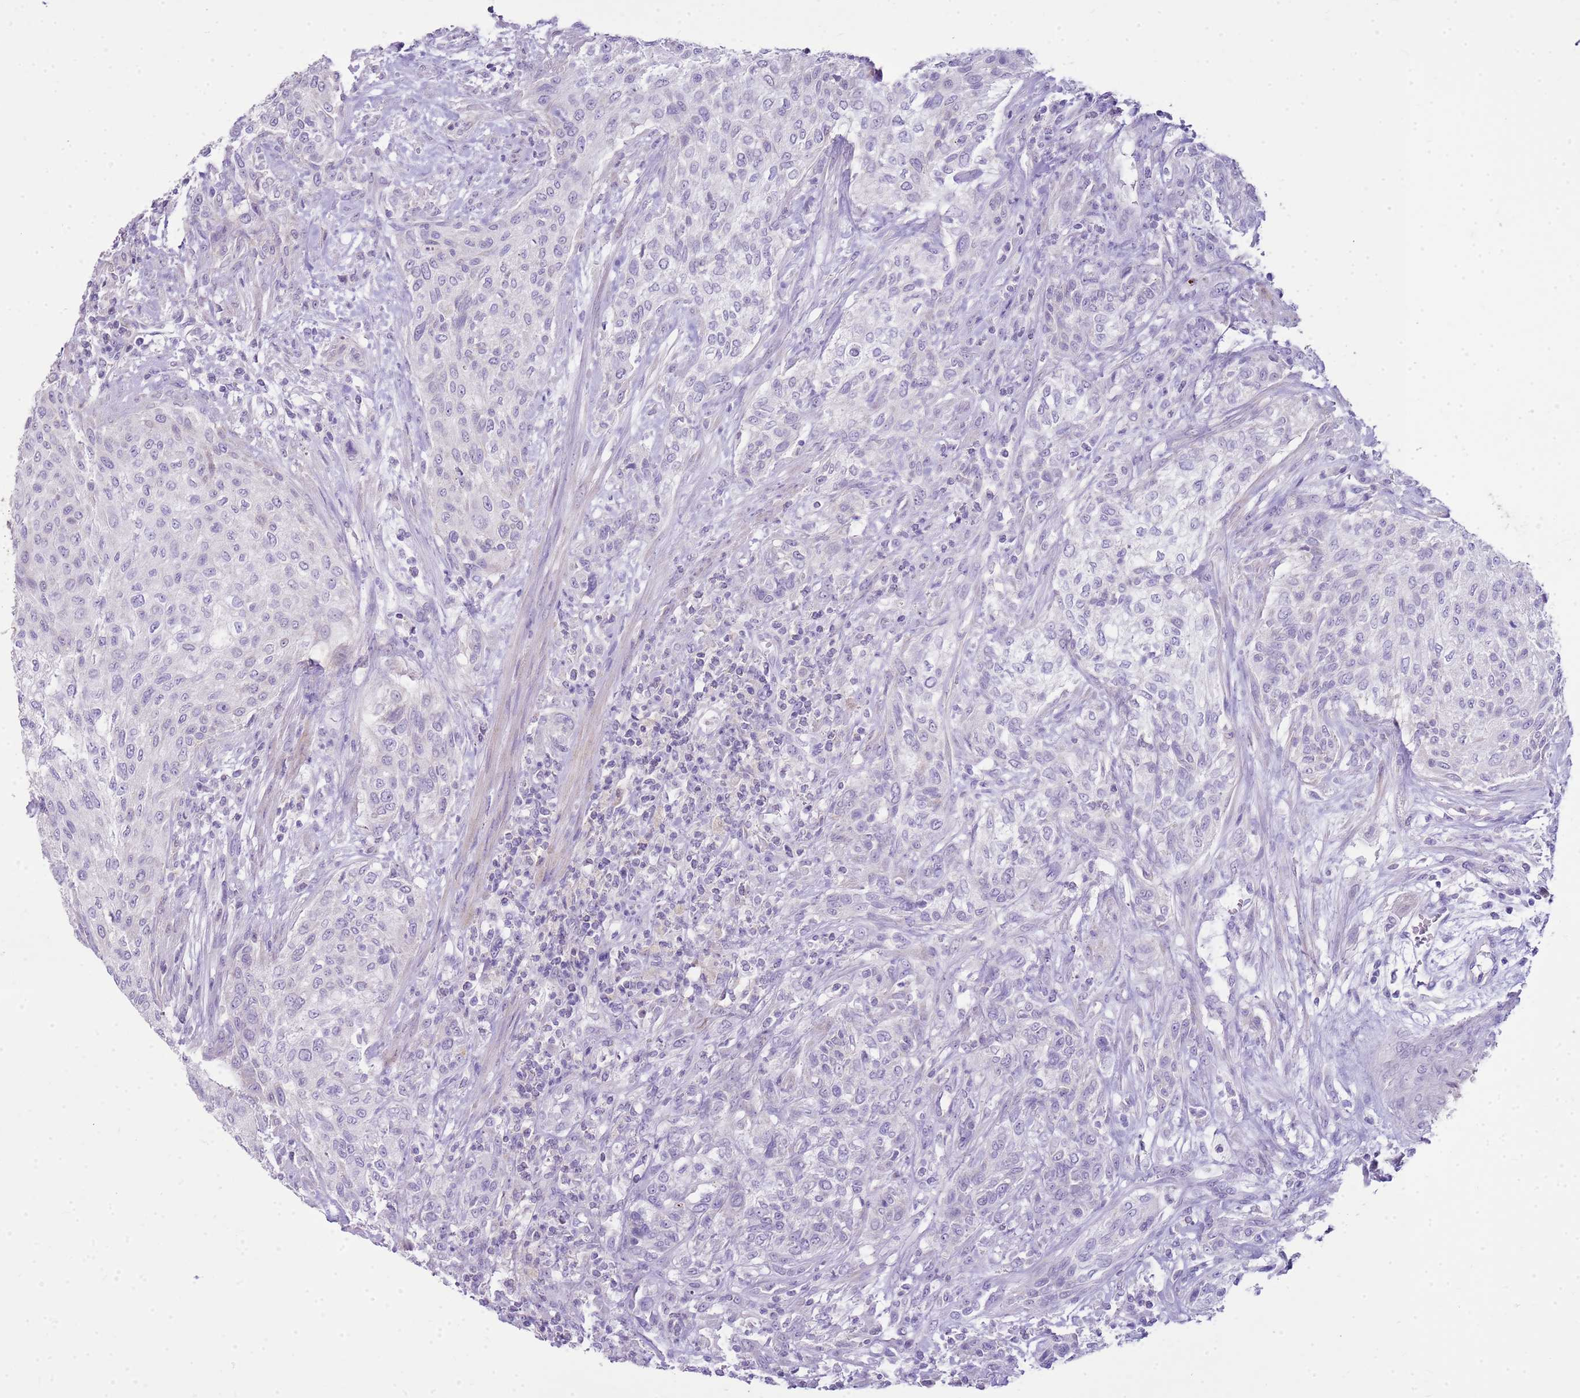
{"staining": {"intensity": "negative", "quantity": "none", "location": "none"}, "tissue": "urothelial cancer", "cell_type": "Tumor cells", "image_type": "cancer", "snomed": [{"axis": "morphology", "description": "Normal tissue, NOS"}, {"axis": "morphology", "description": "Urothelial carcinoma, NOS"}, {"axis": "topography", "description": "Urinary bladder"}, {"axis": "topography", "description": "Peripheral nerve tissue"}], "caption": "This is a image of IHC staining of urothelial cancer, which shows no staining in tumor cells.", "gene": "FABP2", "patient": {"sex": "male", "age": 35}}